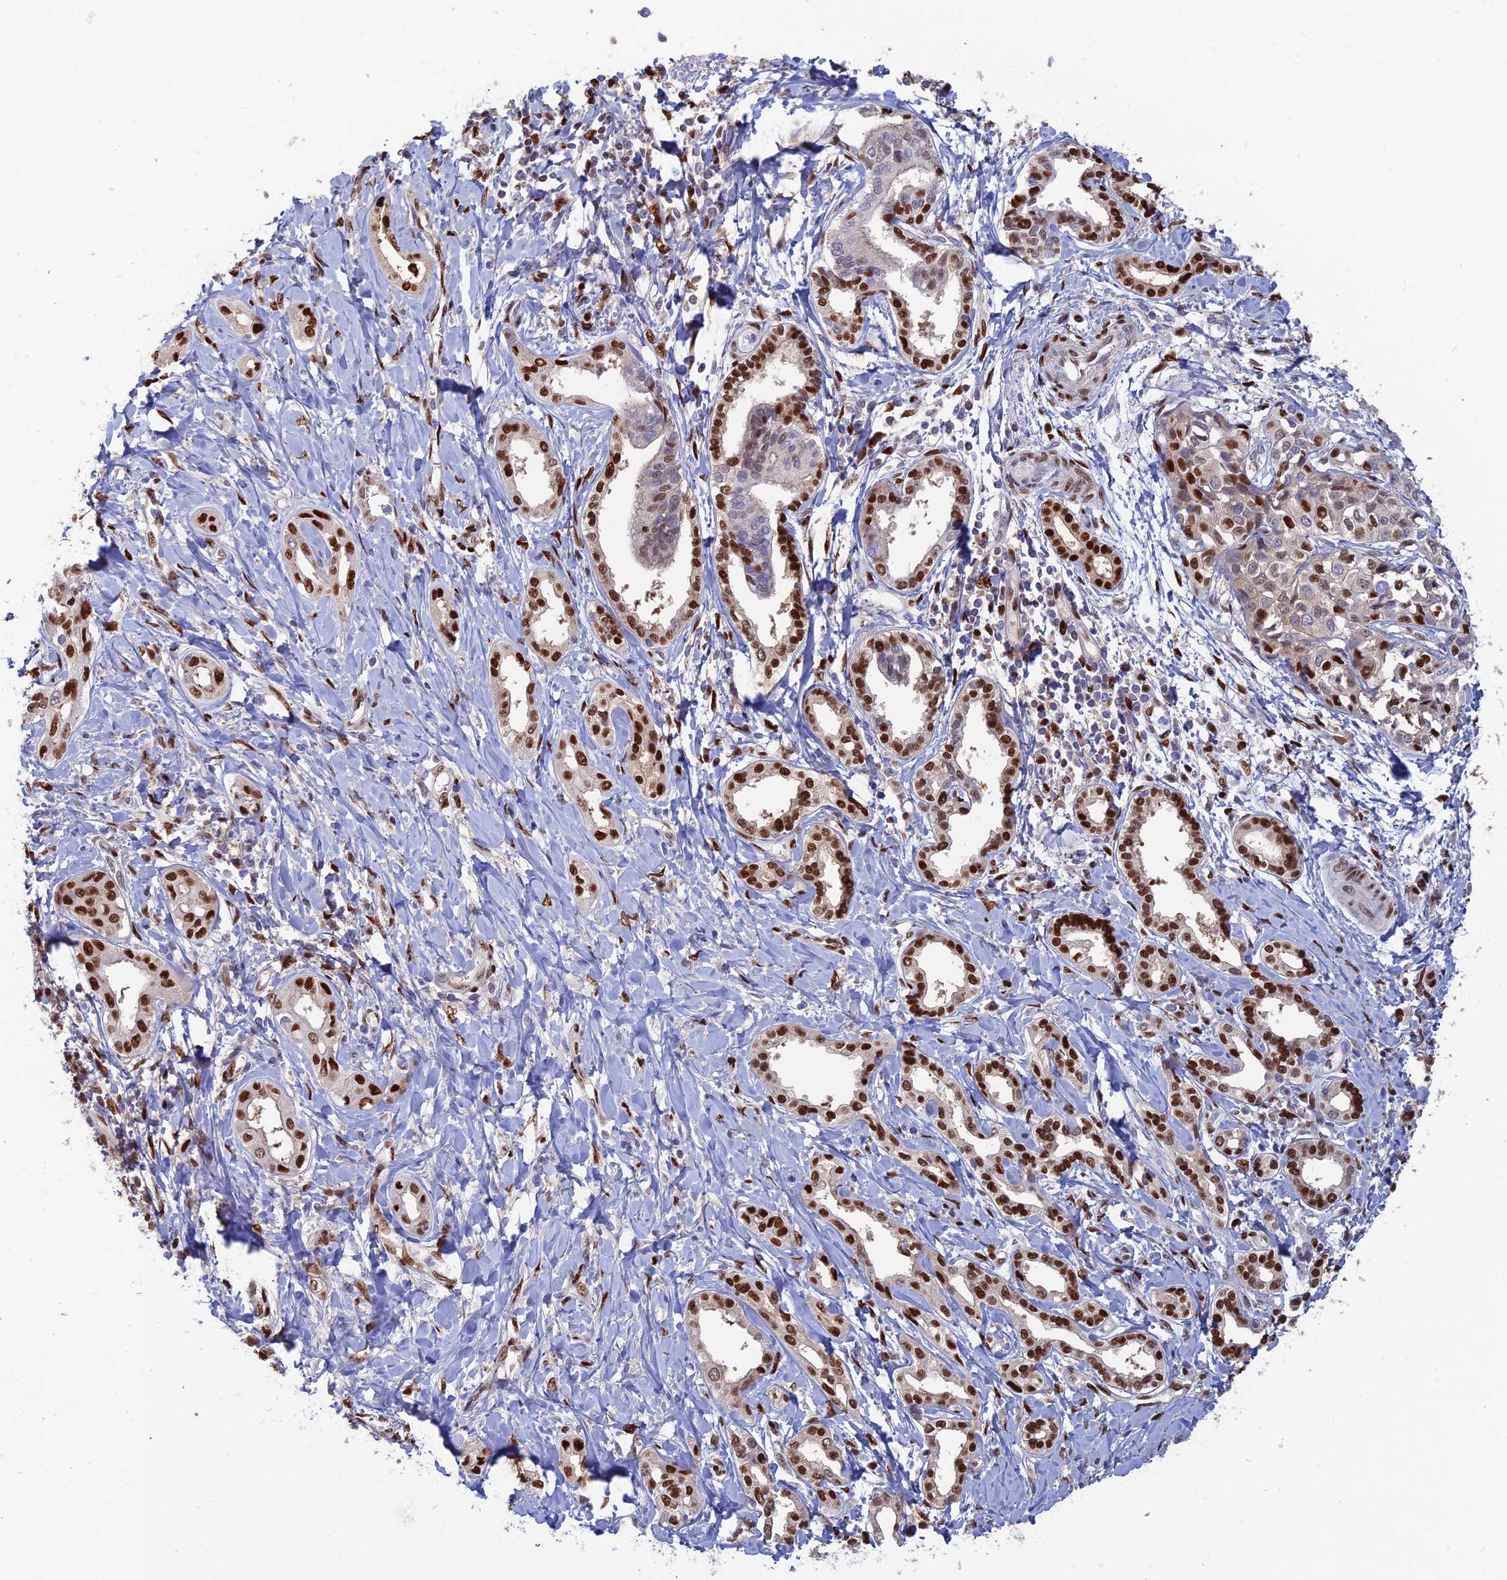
{"staining": {"intensity": "strong", "quantity": ">75%", "location": "nuclear"}, "tissue": "liver cancer", "cell_type": "Tumor cells", "image_type": "cancer", "snomed": [{"axis": "morphology", "description": "Cholangiocarcinoma"}, {"axis": "topography", "description": "Liver"}], "caption": "Immunohistochemical staining of human liver cholangiocarcinoma reveals high levels of strong nuclear protein staining in approximately >75% of tumor cells.", "gene": "DNPEP", "patient": {"sex": "female", "age": 77}}